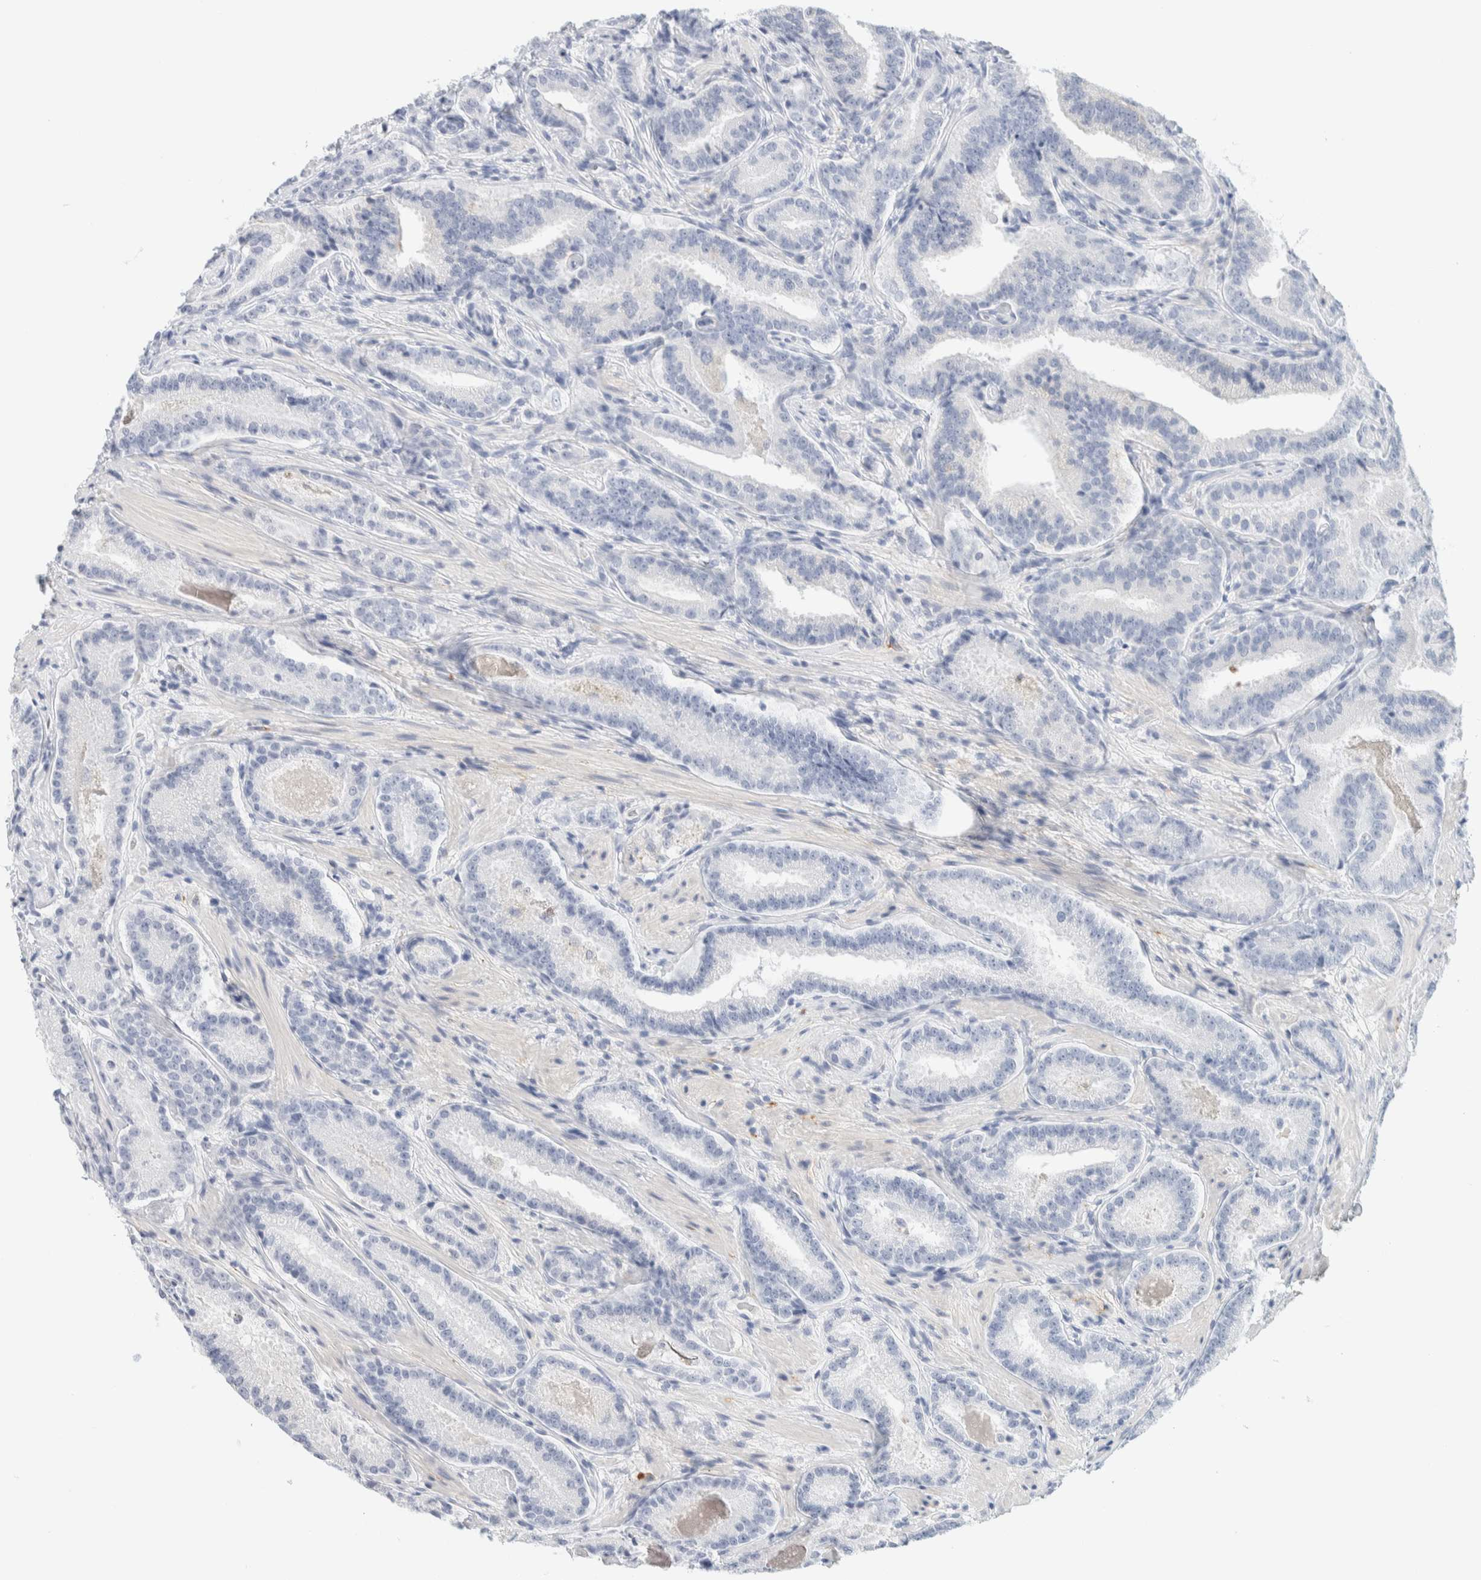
{"staining": {"intensity": "negative", "quantity": "none", "location": "none"}, "tissue": "prostate cancer", "cell_type": "Tumor cells", "image_type": "cancer", "snomed": [{"axis": "morphology", "description": "Adenocarcinoma, Low grade"}, {"axis": "topography", "description": "Prostate"}], "caption": "A histopathology image of prostate adenocarcinoma (low-grade) stained for a protein reveals no brown staining in tumor cells.", "gene": "ATCAY", "patient": {"sex": "male", "age": 51}}